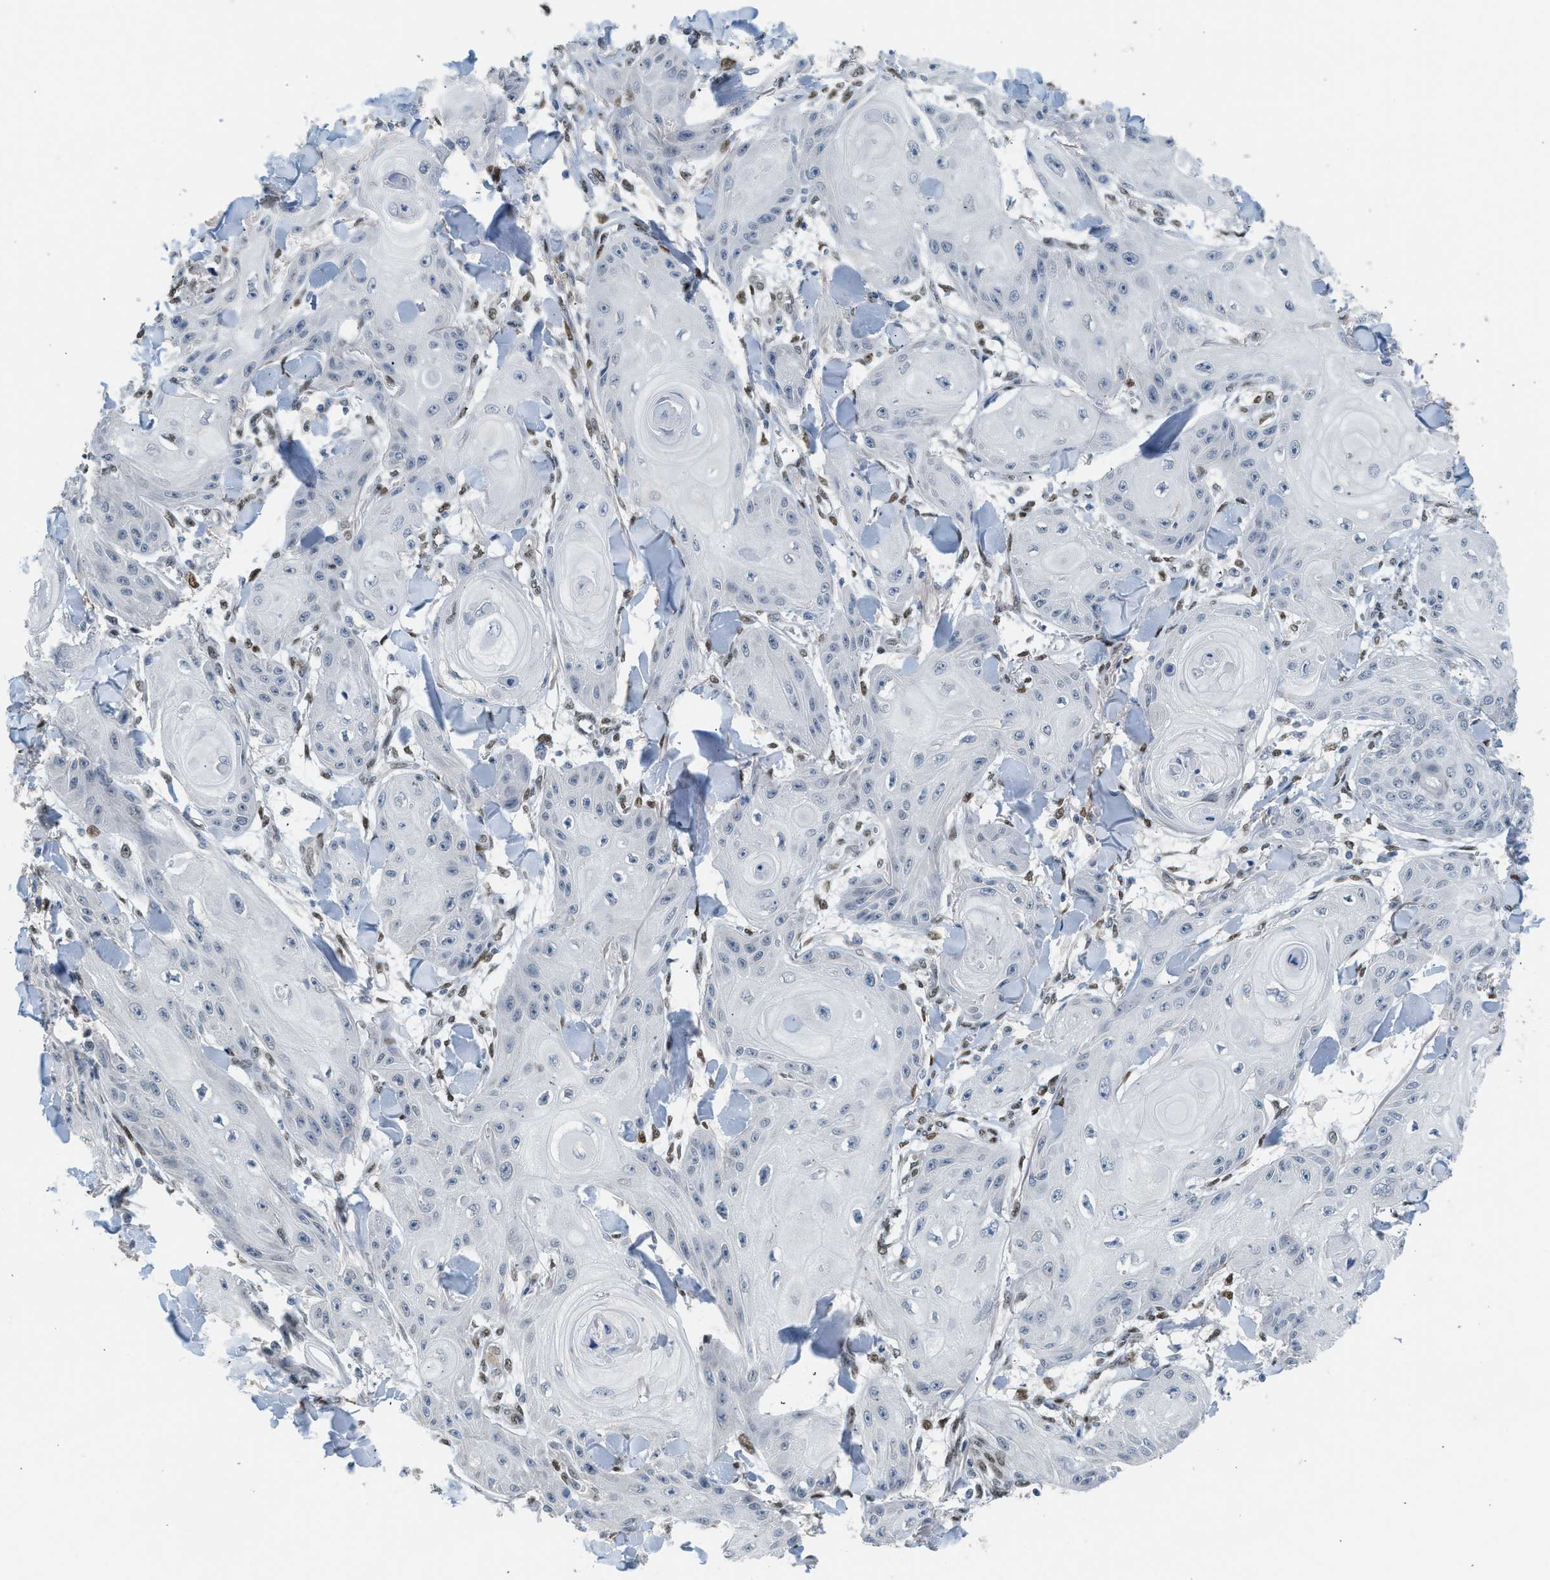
{"staining": {"intensity": "negative", "quantity": "none", "location": "none"}, "tissue": "skin cancer", "cell_type": "Tumor cells", "image_type": "cancer", "snomed": [{"axis": "morphology", "description": "Squamous cell carcinoma, NOS"}, {"axis": "topography", "description": "Skin"}], "caption": "Tumor cells are negative for brown protein staining in skin squamous cell carcinoma. Nuclei are stained in blue.", "gene": "ZBTB20", "patient": {"sex": "male", "age": 74}}